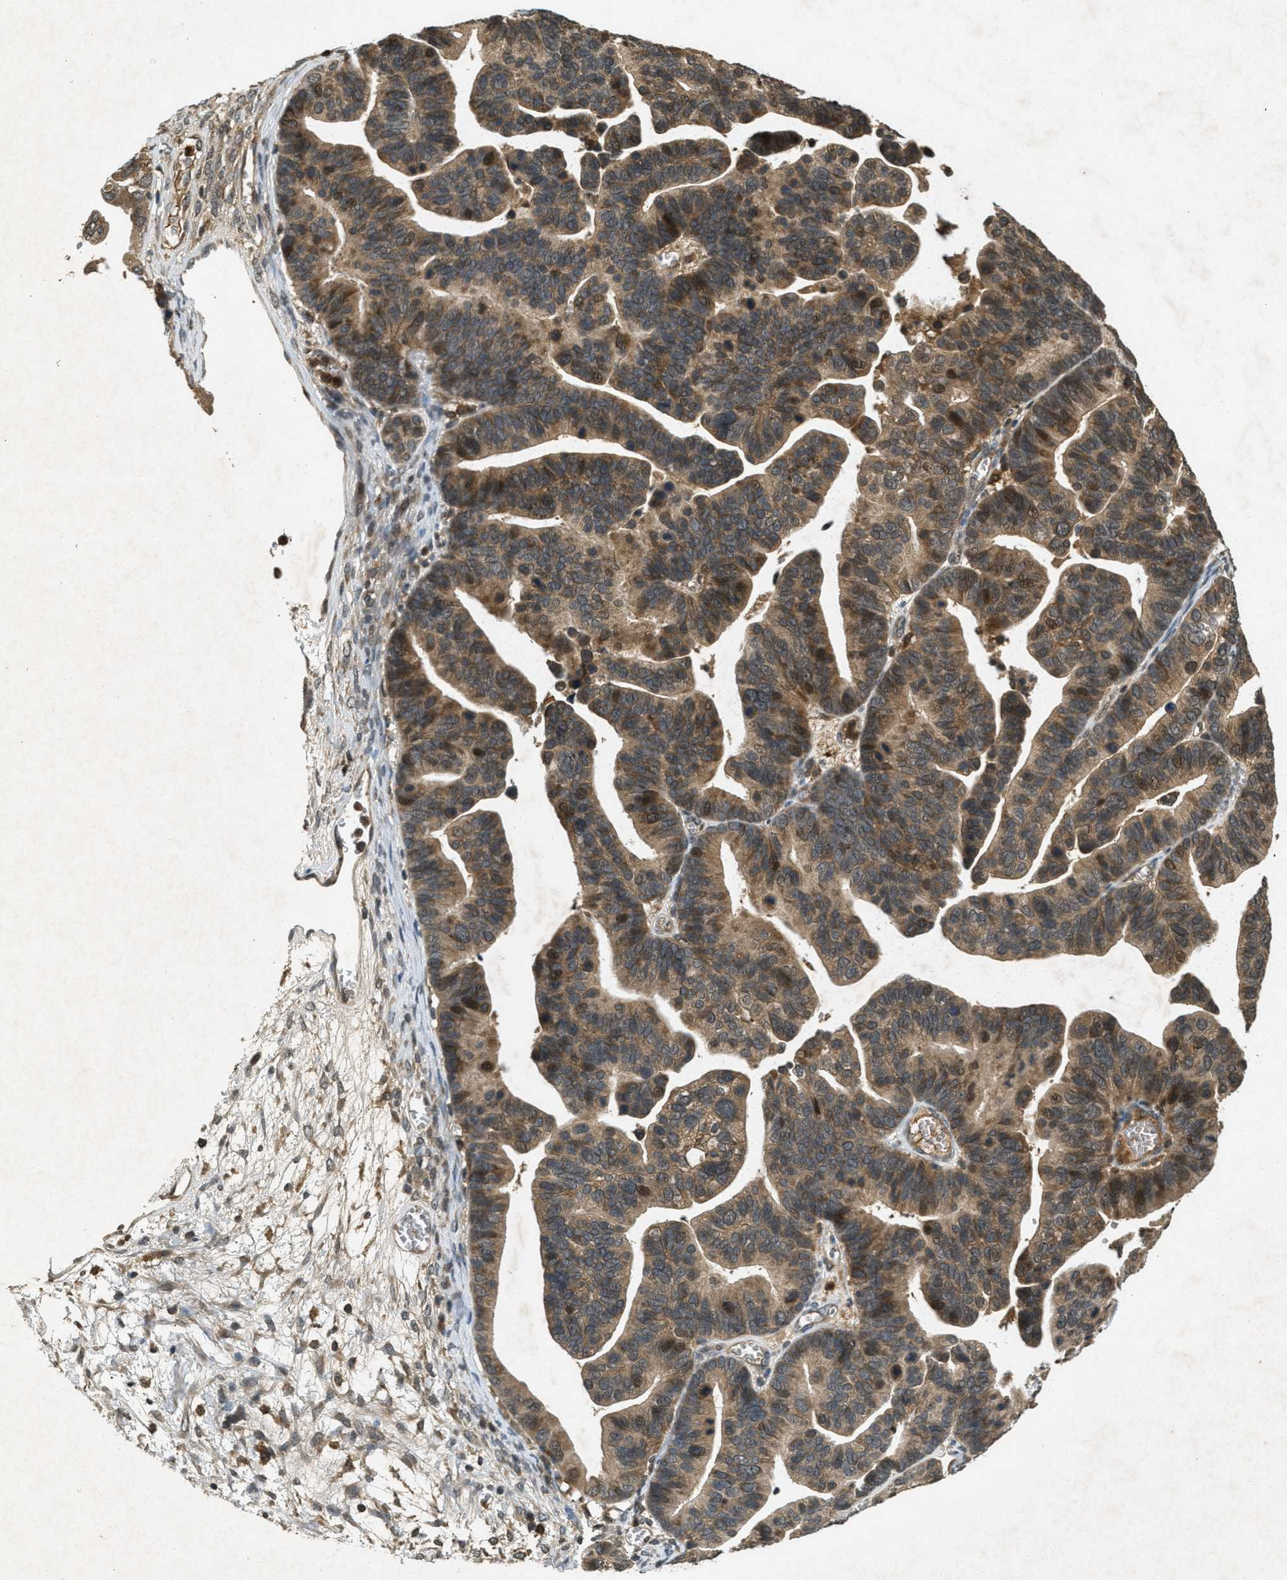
{"staining": {"intensity": "moderate", "quantity": ">75%", "location": "cytoplasmic/membranous"}, "tissue": "ovarian cancer", "cell_type": "Tumor cells", "image_type": "cancer", "snomed": [{"axis": "morphology", "description": "Cystadenocarcinoma, serous, NOS"}, {"axis": "topography", "description": "Ovary"}], "caption": "Tumor cells show medium levels of moderate cytoplasmic/membranous staining in about >75% of cells in human ovarian serous cystadenocarcinoma. Ihc stains the protein of interest in brown and the nuclei are stained blue.", "gene": "ATG7", "patient": {"sex": "female", "age": 56}}